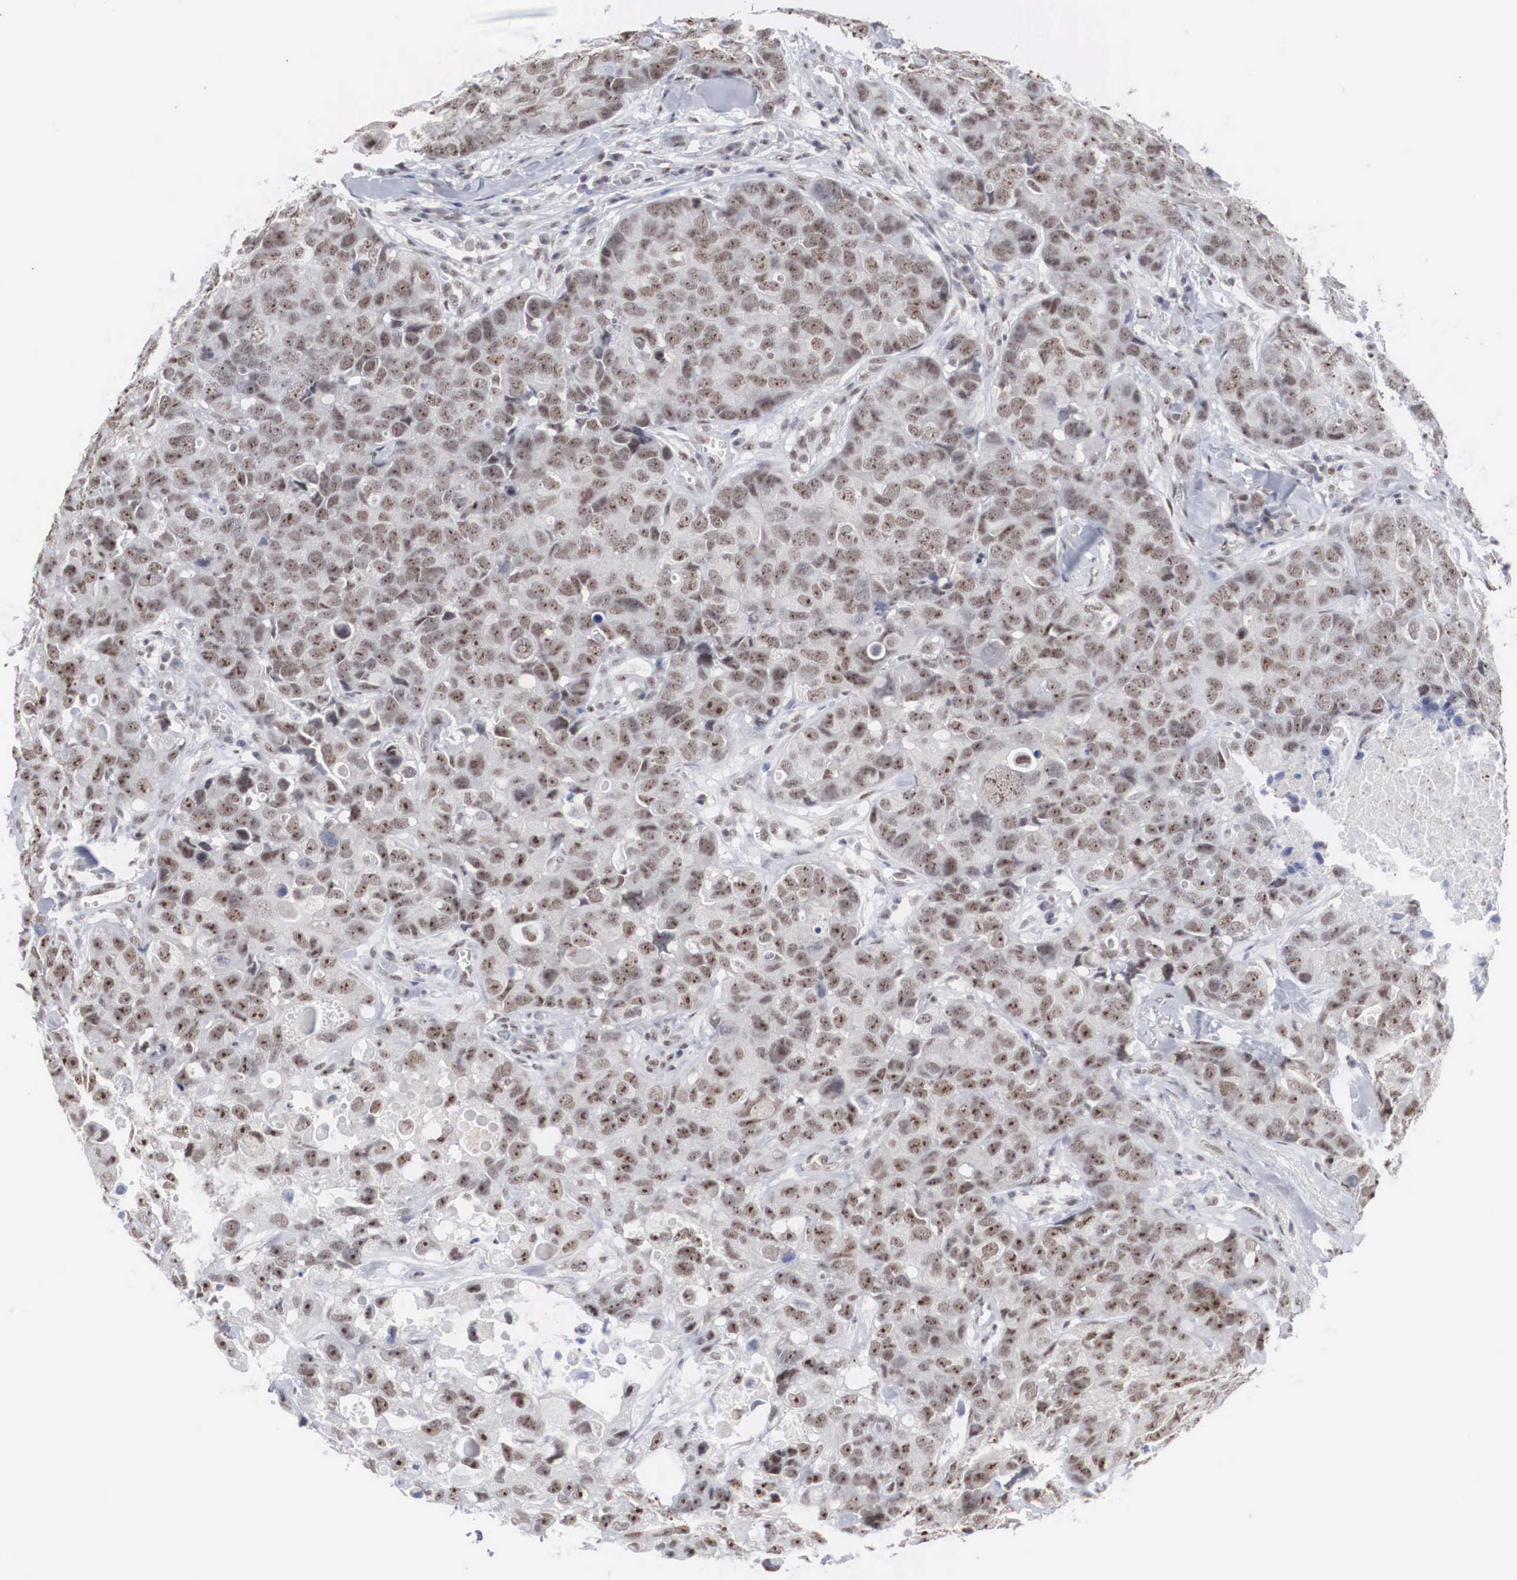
{"staining": {"intensity": "strong", "quantity": ">75%", "location": "nuclear"}, "tissue": "breast cancer", "cell_type": "Tumor cells", "image_type": "cancer", "snomed": [{"axis": "morphology", "description": "Duct carcinoma"}, {"axis": "topography", "description": "Breast"}], "caption": "This micrograph shows immunohistochemistry staining of human intraductal carcinoma (breast), with high strong nuclear positivity in about >75% of tumor cells.", "gene": "AUTS2", "patient": {"sex": "female", "age": 91}}